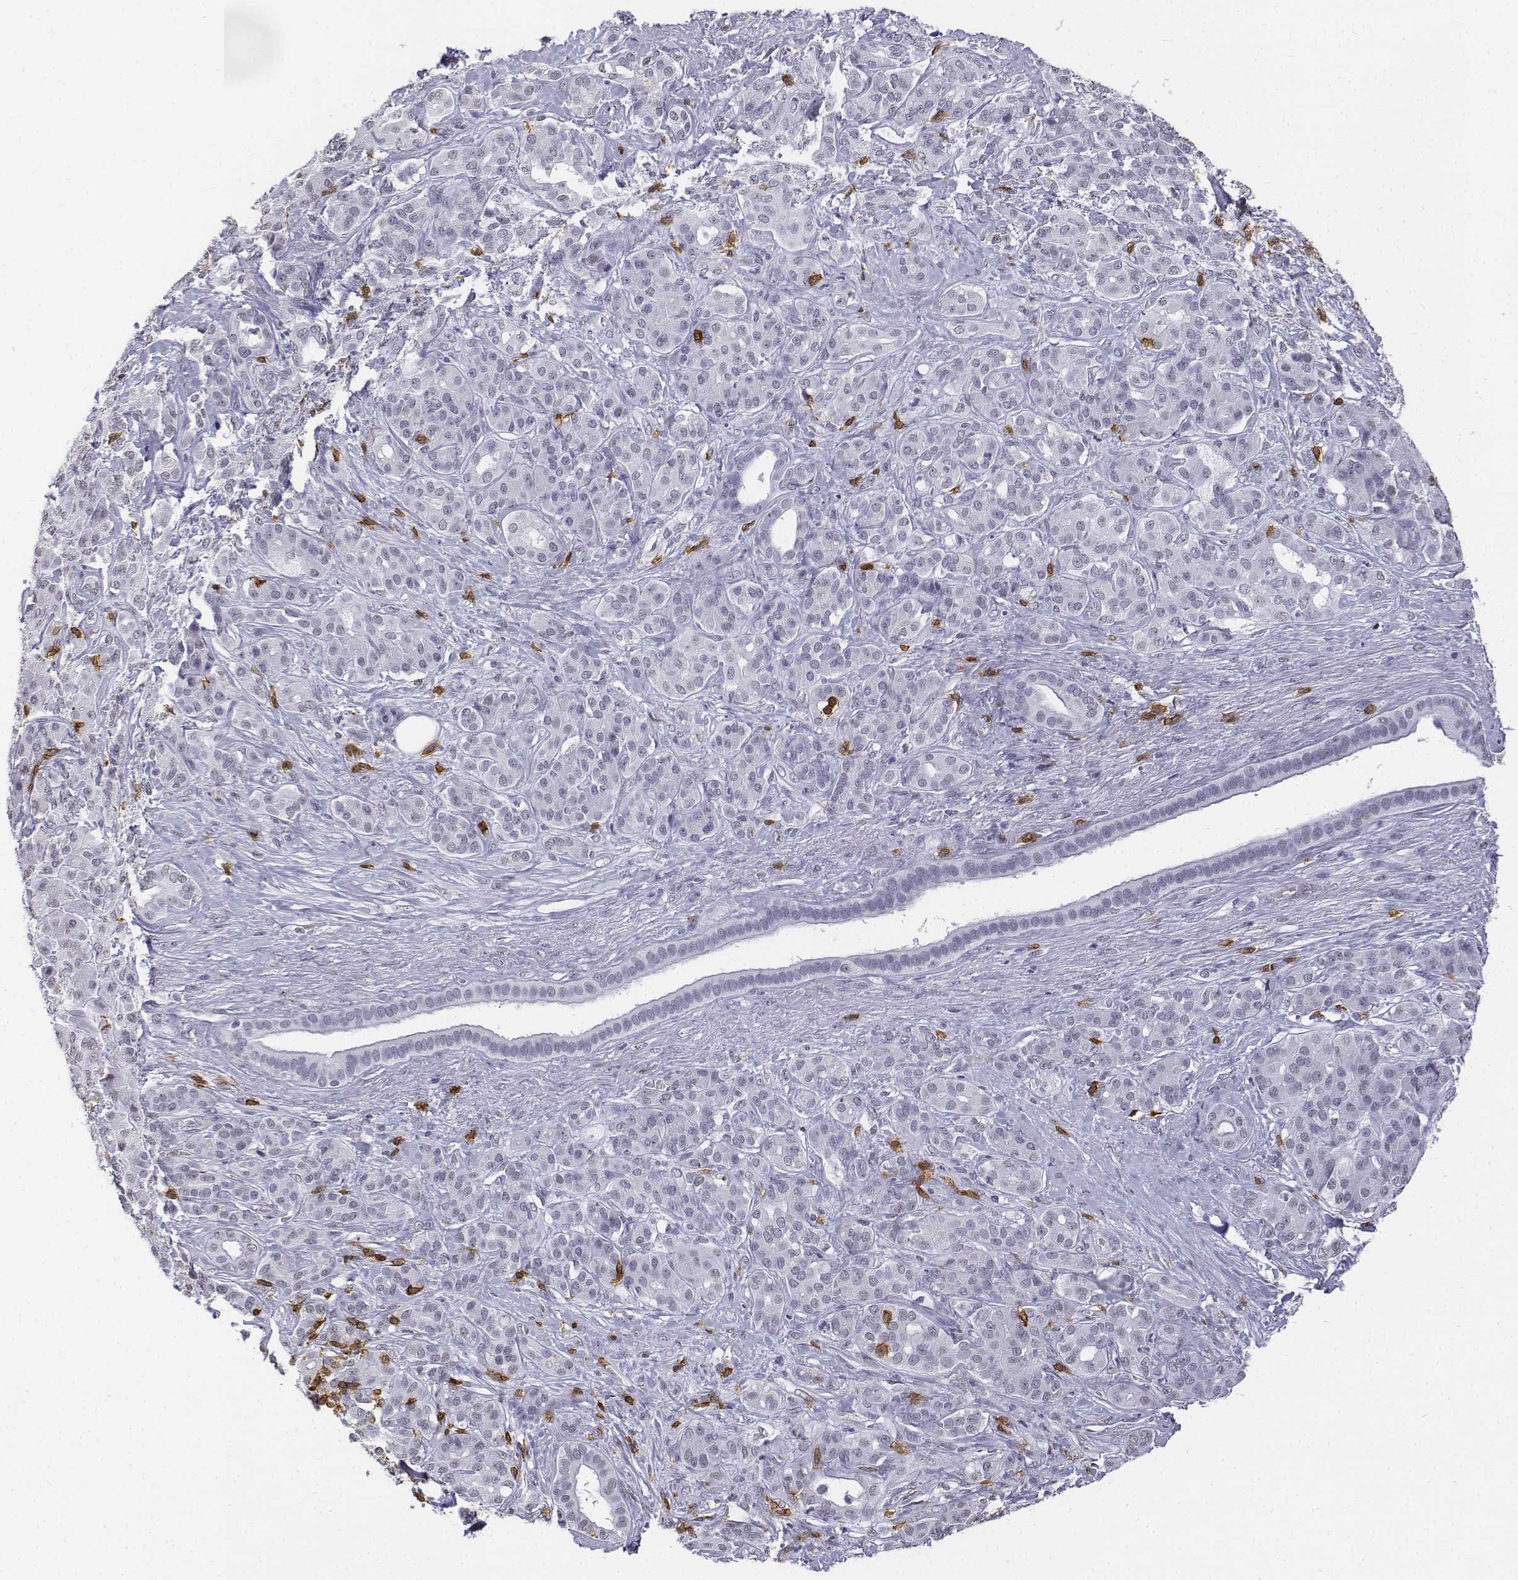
{"staining": {"intensity": "negative", "quantity": "none", "location": "none"}, "tissue": "pancreatic cancer", "cell_type": "Tumor cells", "image_type": "cancer", "snomed": [{"axis": "morphology", "description": "Normal tissue, NOS"}, {"axis": "morphology", "description": "Inflammation, NOS"}, {"axis": "morphology", "description": "Adenocarcinoma, NOS"}, {"axis": "topography", "description": "Pancreas"}], "caption": "Pancreatic cancer was stained to show a protein in brown. There is no significant staining in tumor cells. (DAB IHC, high magnification).", "gene": "CD3E", "patient": {"sex": "male", "age": 57}}